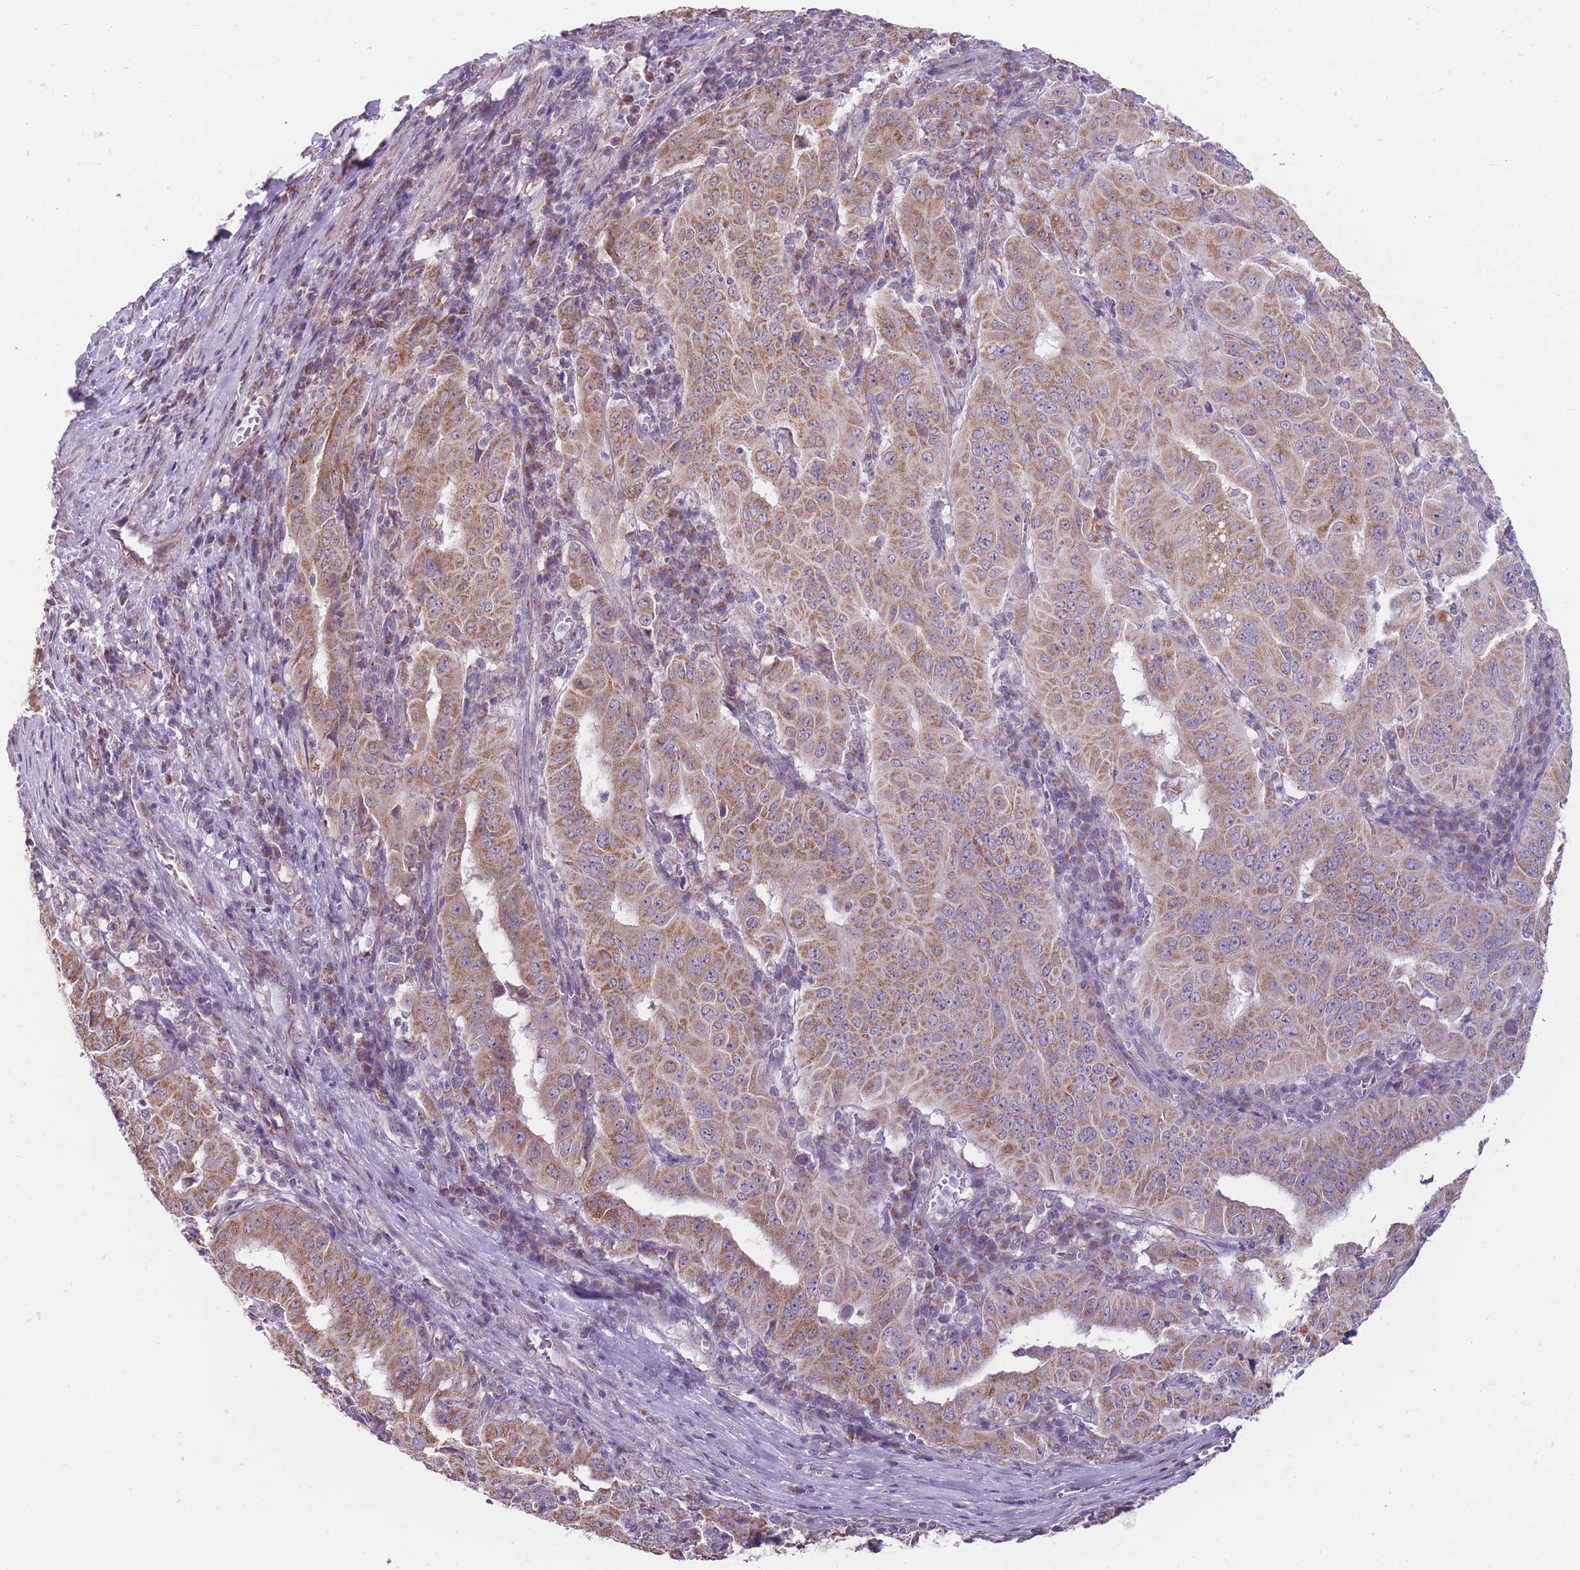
{"staining": {"intensity": "moderate", "quantity": ">75%", "location": "cytoplasmic/membranous"}, "tissue": "pancreatic cancer", "cell_type": "Tumor cells", "image_type": "cancer", "snomed": [{"axis": "morphology", "description": "Adenocarcinoma, NOS"}, {"axis": "topography", "description": "Pancreas"}], "caption": "Immunohistochemistry of human pancreatic cancer demonstrates medium levels of moderate cytoplasmic/membranous staining in approximately >75% of tumor cells.", "gene": "NELL1", "patient": {"sex": "male", "age": 63}}